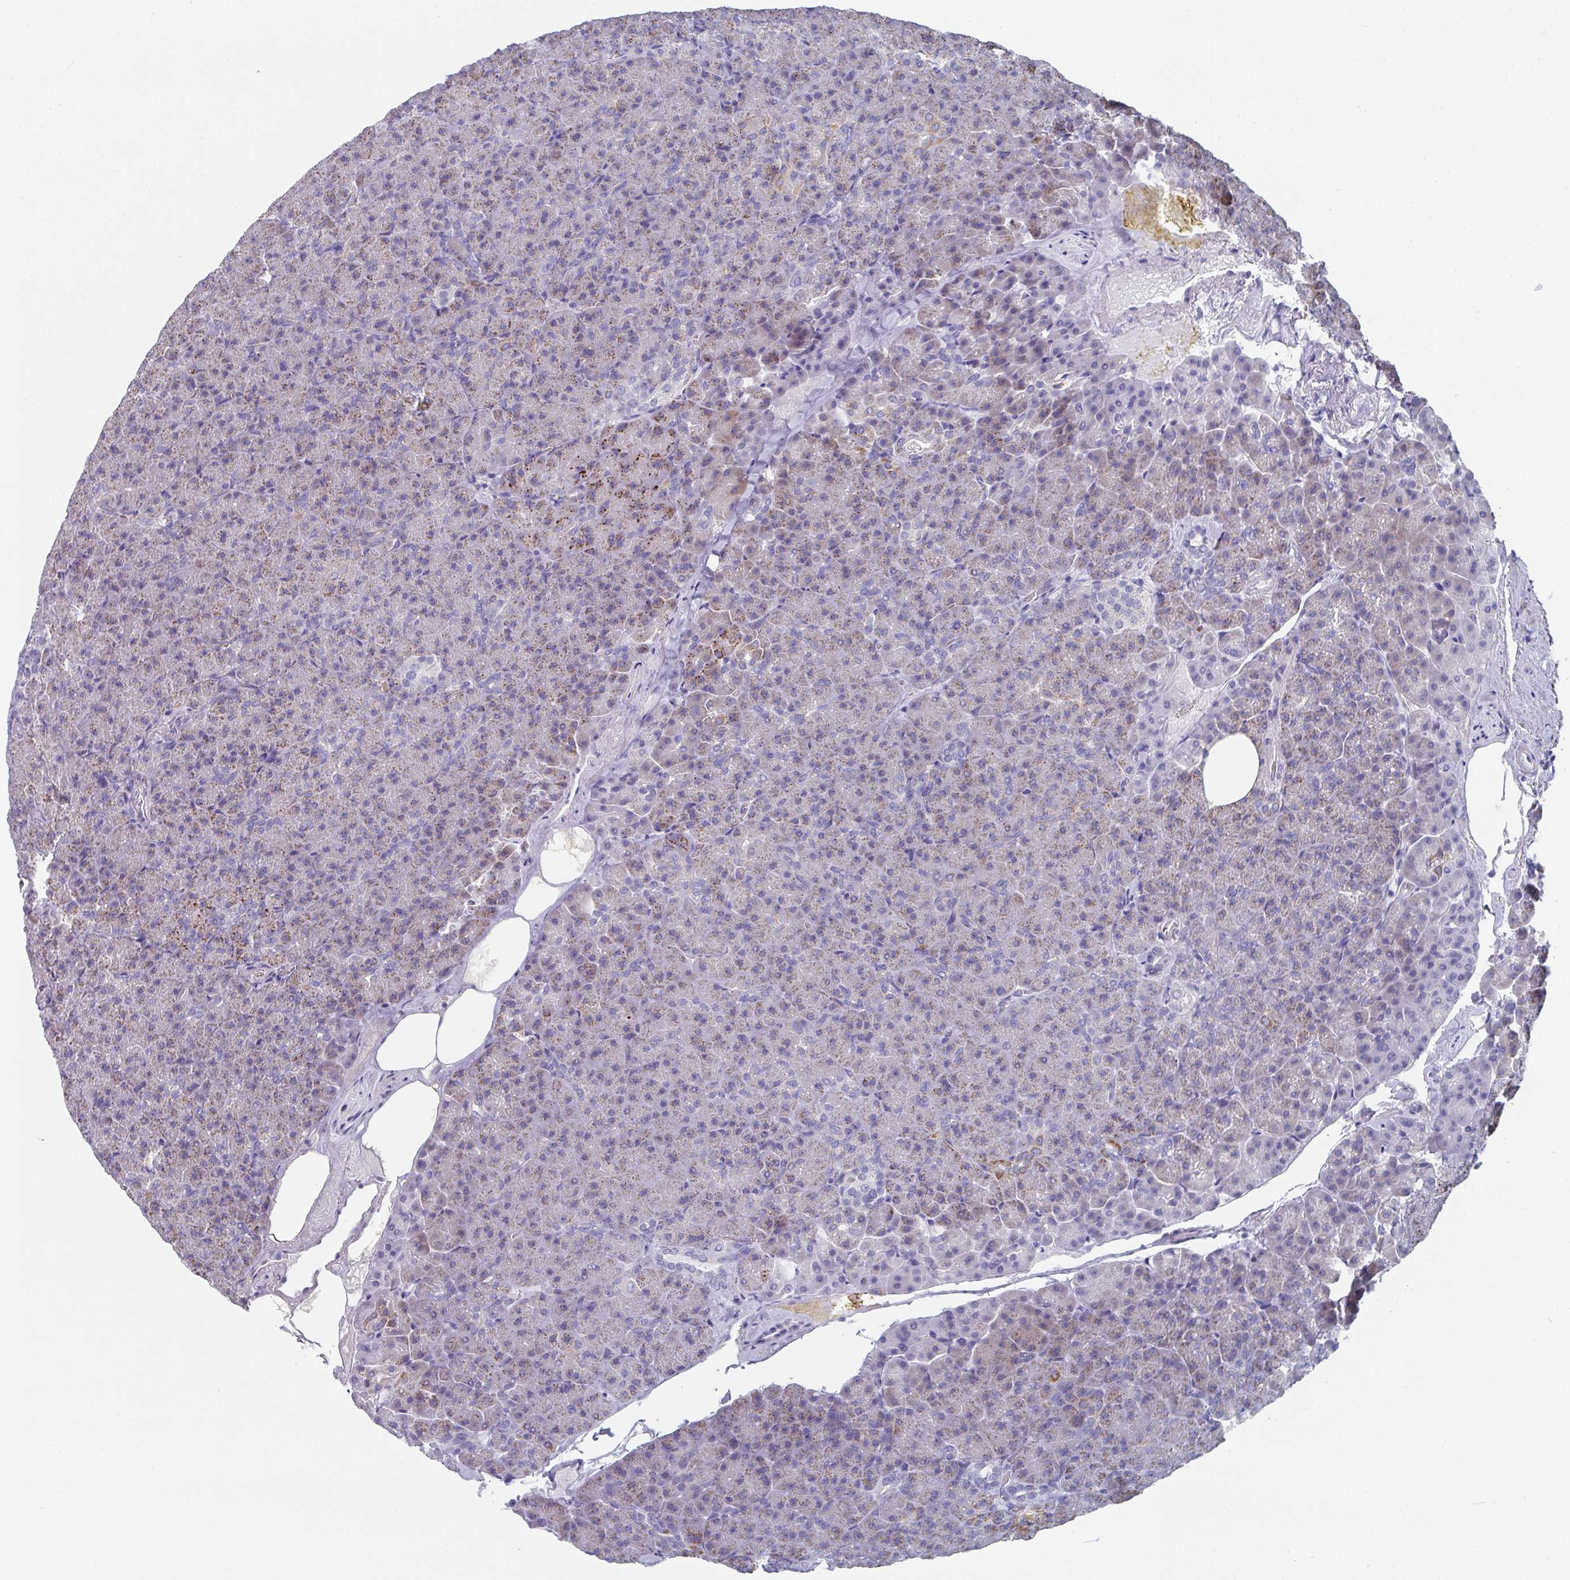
{"staining": {"intensity": "moderate", "quantity": "25%-75%", "location": "cytoplasmic/membranous"}, "tissue": "pancreas", "cell_type": "Exocrine glandular cells", "image_type": "normal", "snomed": [{"axis": "morphology", "description": "Normal tissue, NOS"}, {"axis": "topography", "description": "Pancreas"}], "caption": "Protein staining shows moderate cytoplasmic/membranous positivity in approximately 25%-75% of exocrine glandular cells in benign pancreas.", "gene": "SETBP1", "patient": {"sex": "female", "age": 74}}